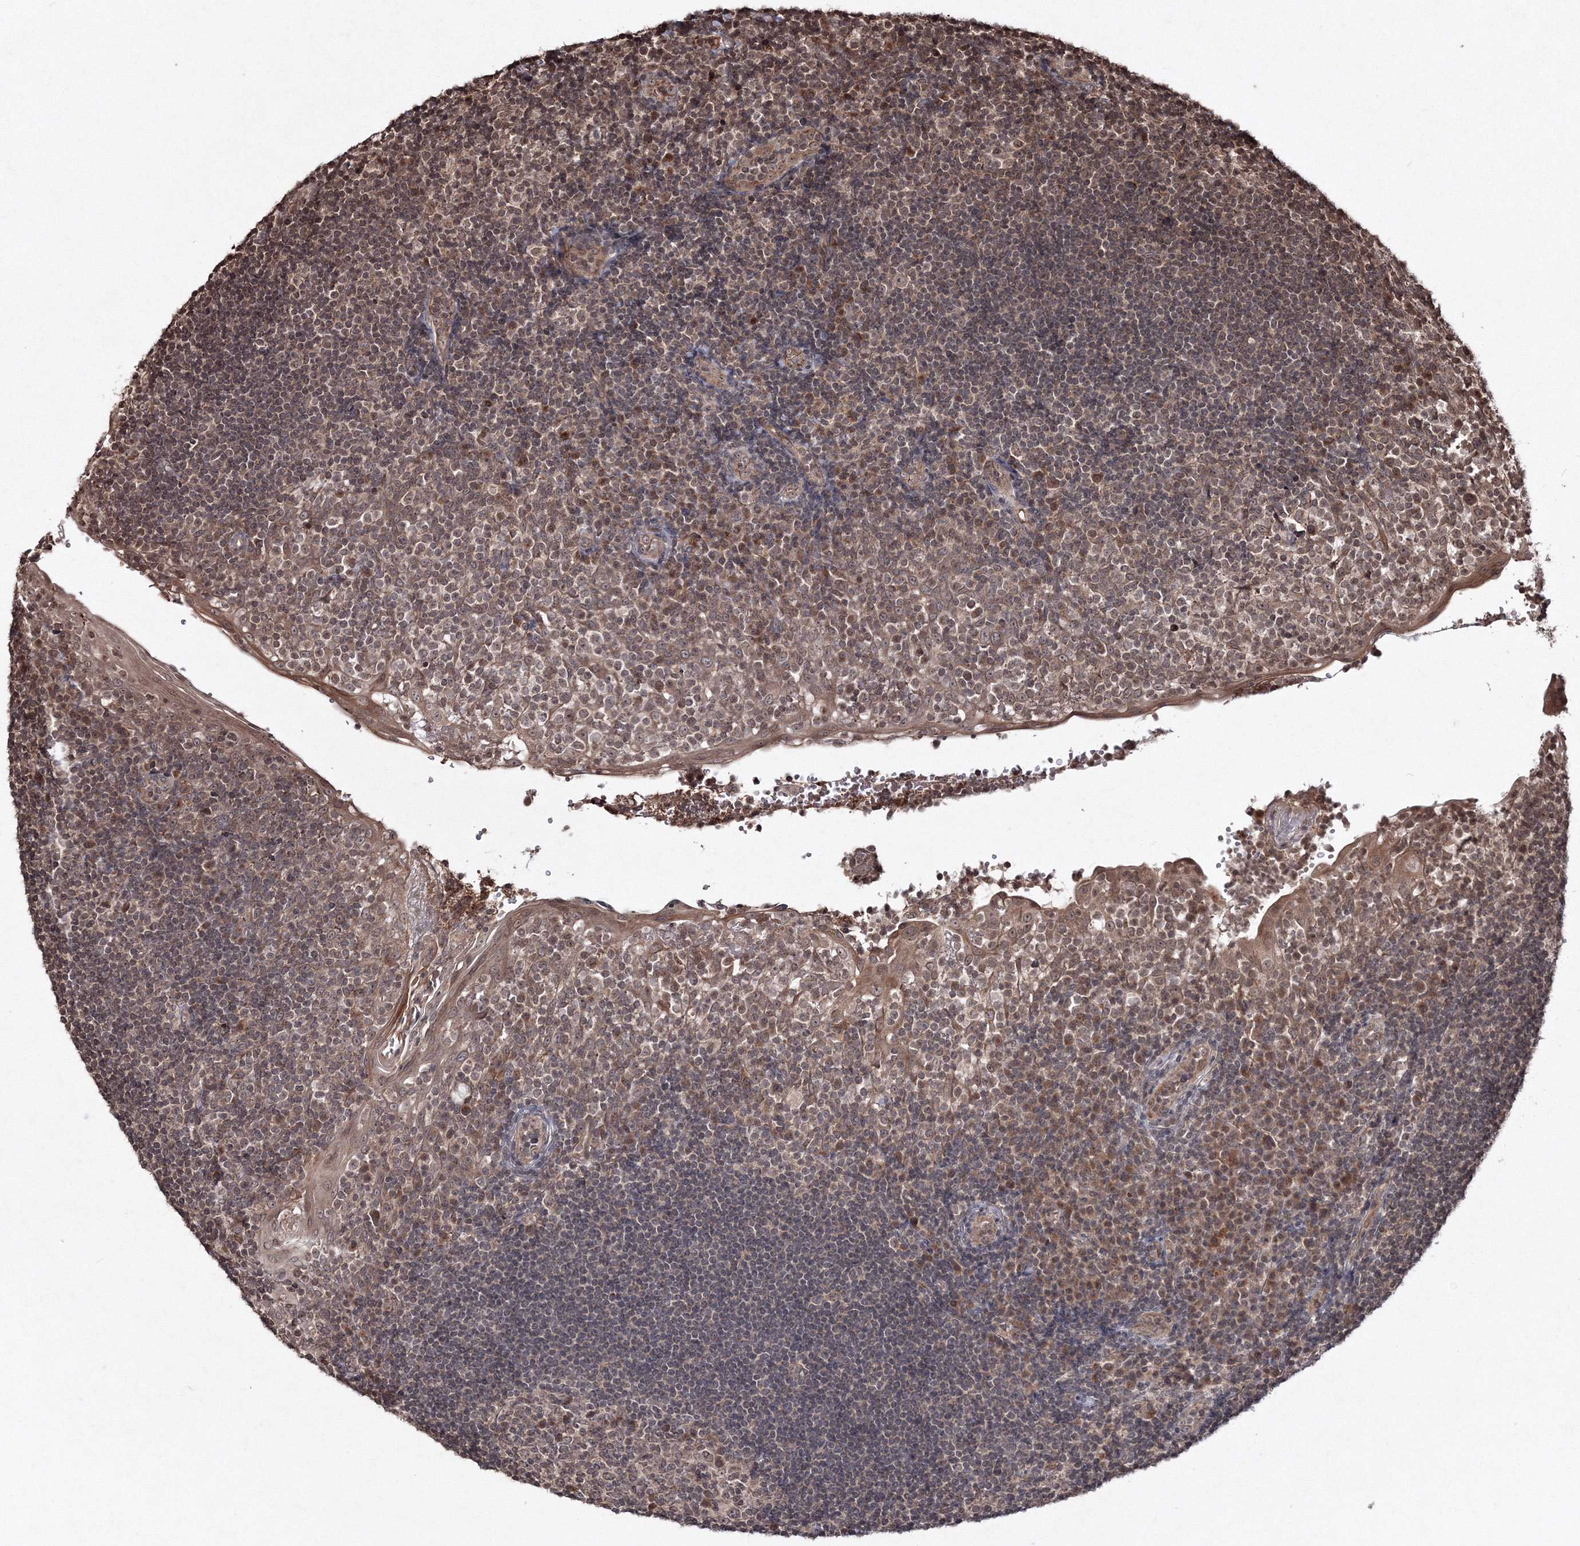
{"staining": {"intensity": "moderate", "quantity": ">75%", "location": "nuclear"}, "tissue": "tonsil", "cell_type": "Germinal center cells", "image_type": "normal", "snomed": [{"axis": "morphology", "description": "Normal tissue, NOS"}, {"axis": "topography", "description": "Tonsil"}], "caption": "Benign tonsil exhibits moderate nuclear expression in about >75% of germinal center cells, visualized by immunohistochemistry.", "gene": "PEX13", "patient": {"sex": "female", "age": 40}}